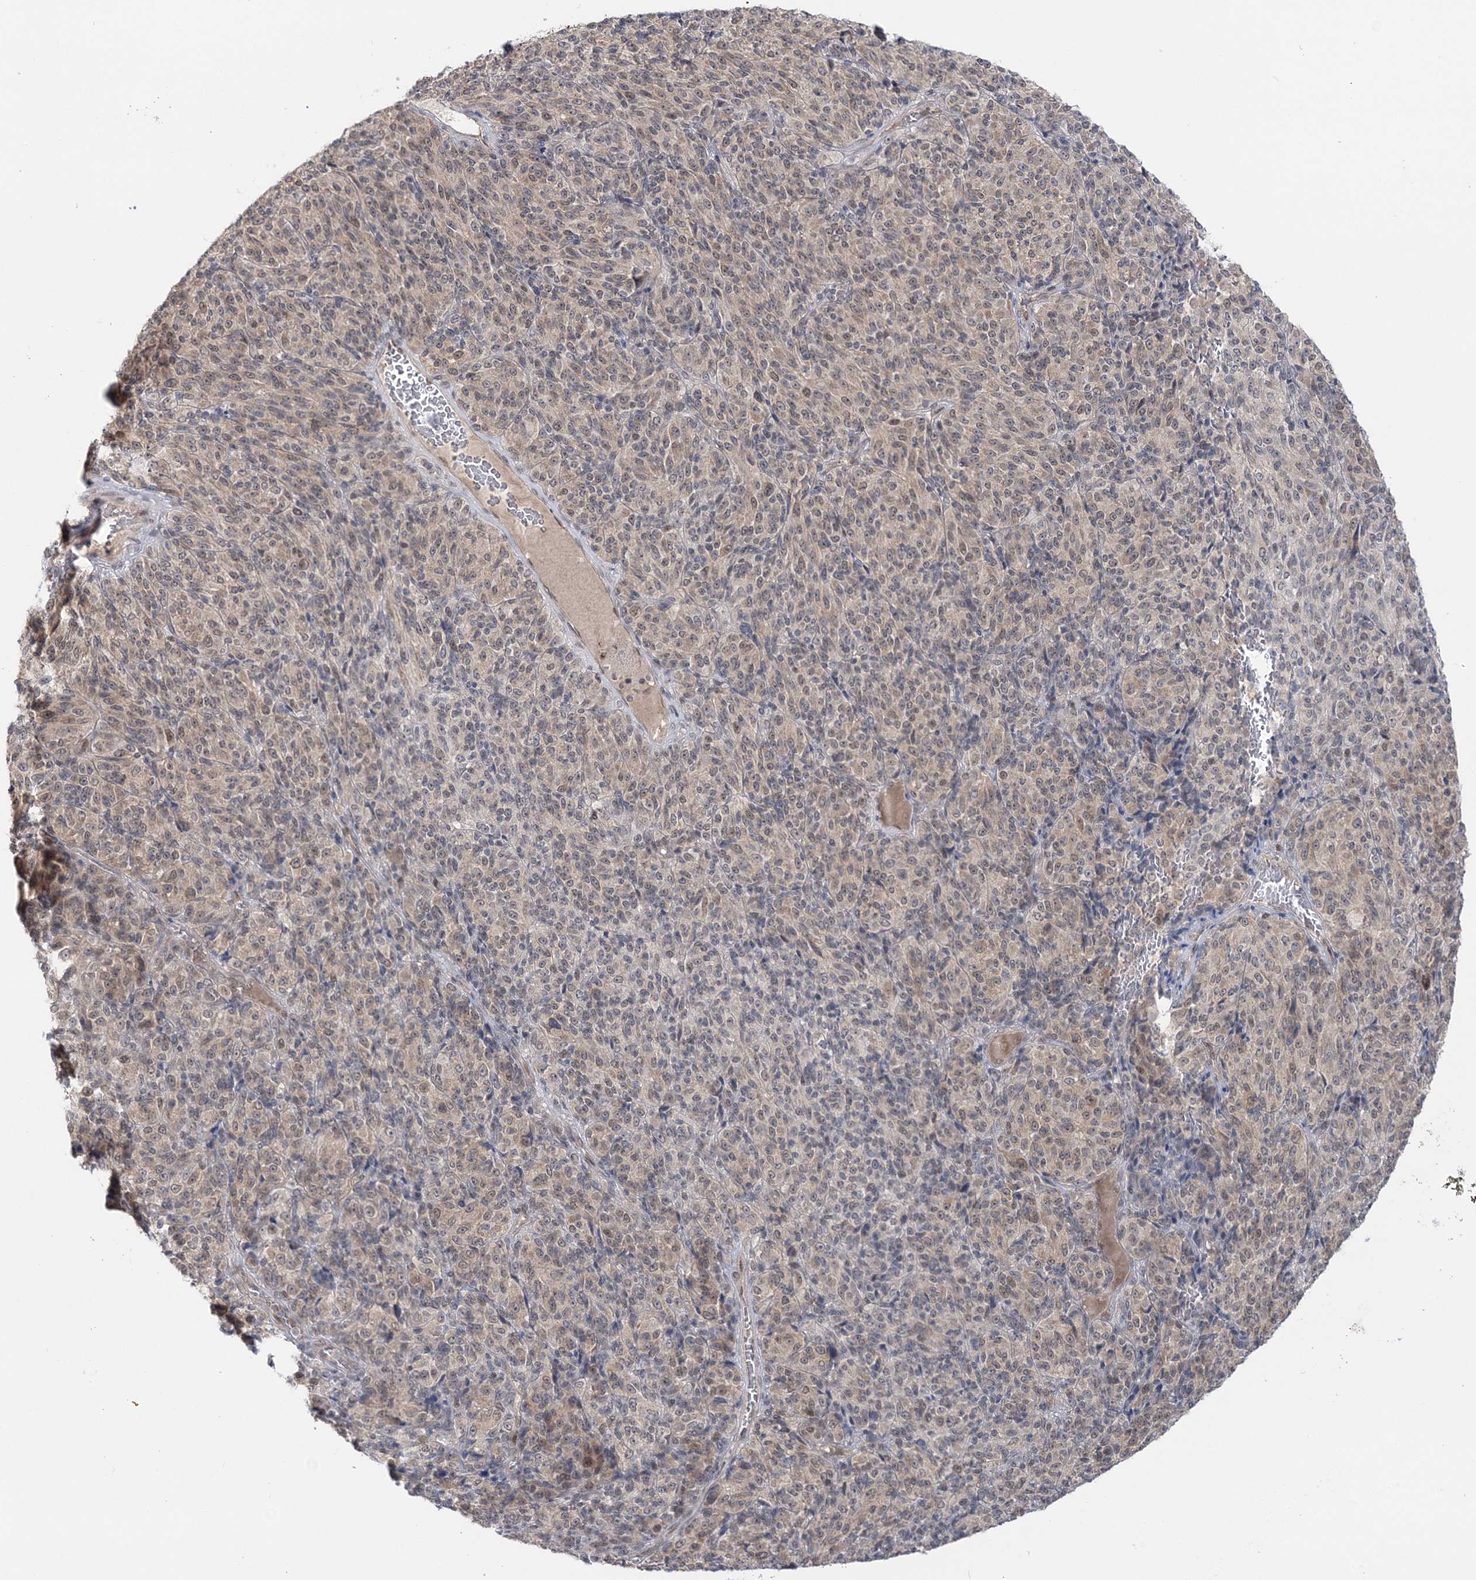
{"staining": {"intensity": "weak", "quantity": "<25%", "location": "nuclear"}, "tissue": "melanoma", "cell_type": "Tumor cells", "image_type": "cancer", "snomed": [{"axis": "morphology", "description": "Malignant melanoma, Metastatic site"}, {"axis": "topography", "description": "Brain"}], "caption": "Melanoma stained for a protein using IHC demonstrates no expression tumor cells.", "gene": "ZFAND6", "patient": {"sex": "female", "age": 56}}